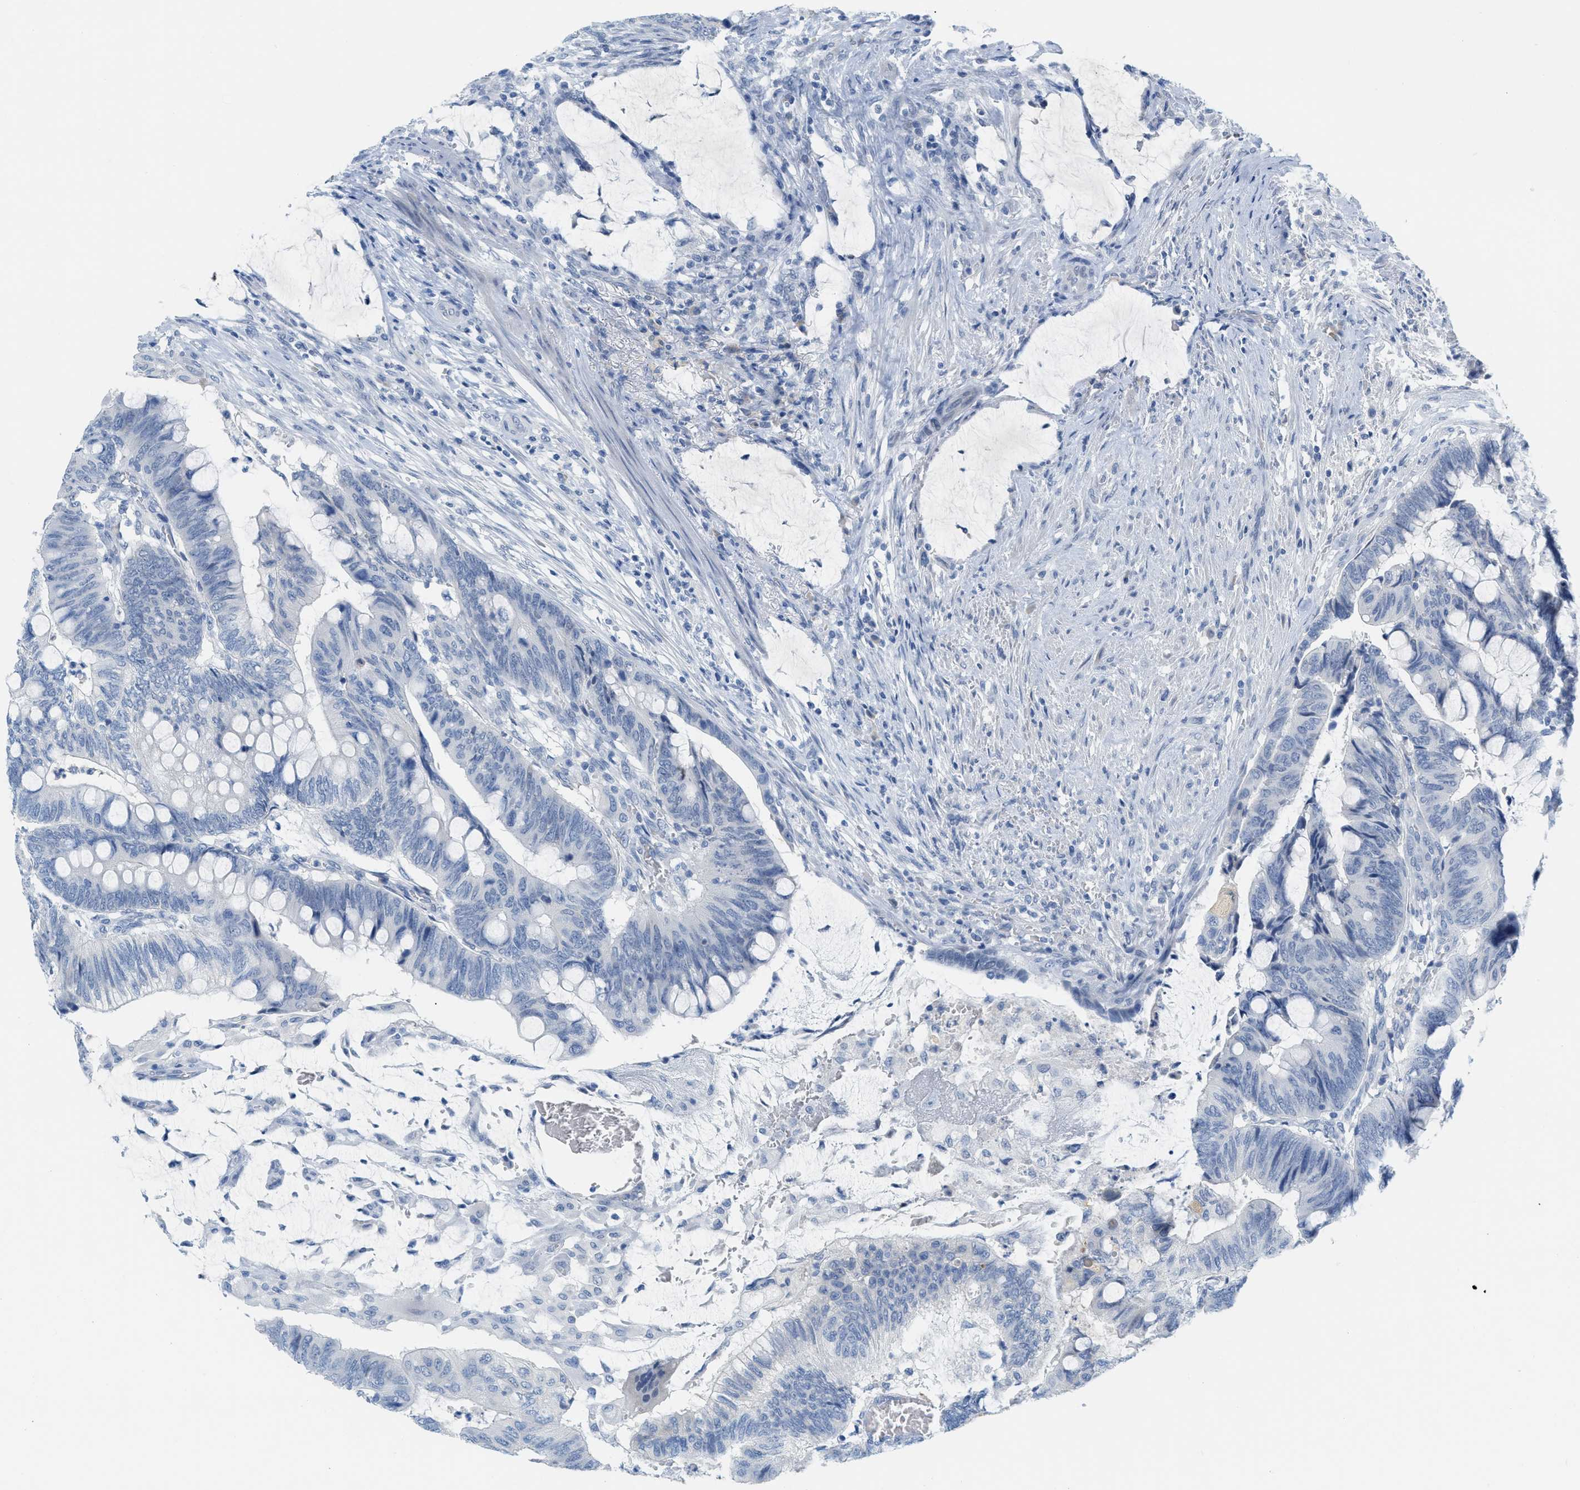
{"staining": {"intensity": "negative", "quantity": "none", "location": "none"}, "tissue": "colorectal cancer", "cell_type": "Tumor cells", "image_type": "cancer", "snomed": [{"axis": "morphology", "description": "Normal tissue, NOS"}, {"axis": "morphology", "description": "Adenocarcinoma, NOS"}, {"axis": "topography", "description": "Rectum"}, {"axis": "topography", "description": "Peripheral nerve tissue"}], "caption": "DAB immunohistochemical staining of adenocarcinoma (colorectal) displays no significant staining in tumor cells.", "gene": "HSF2", "patient": {"sex": "male", "age": 92}}